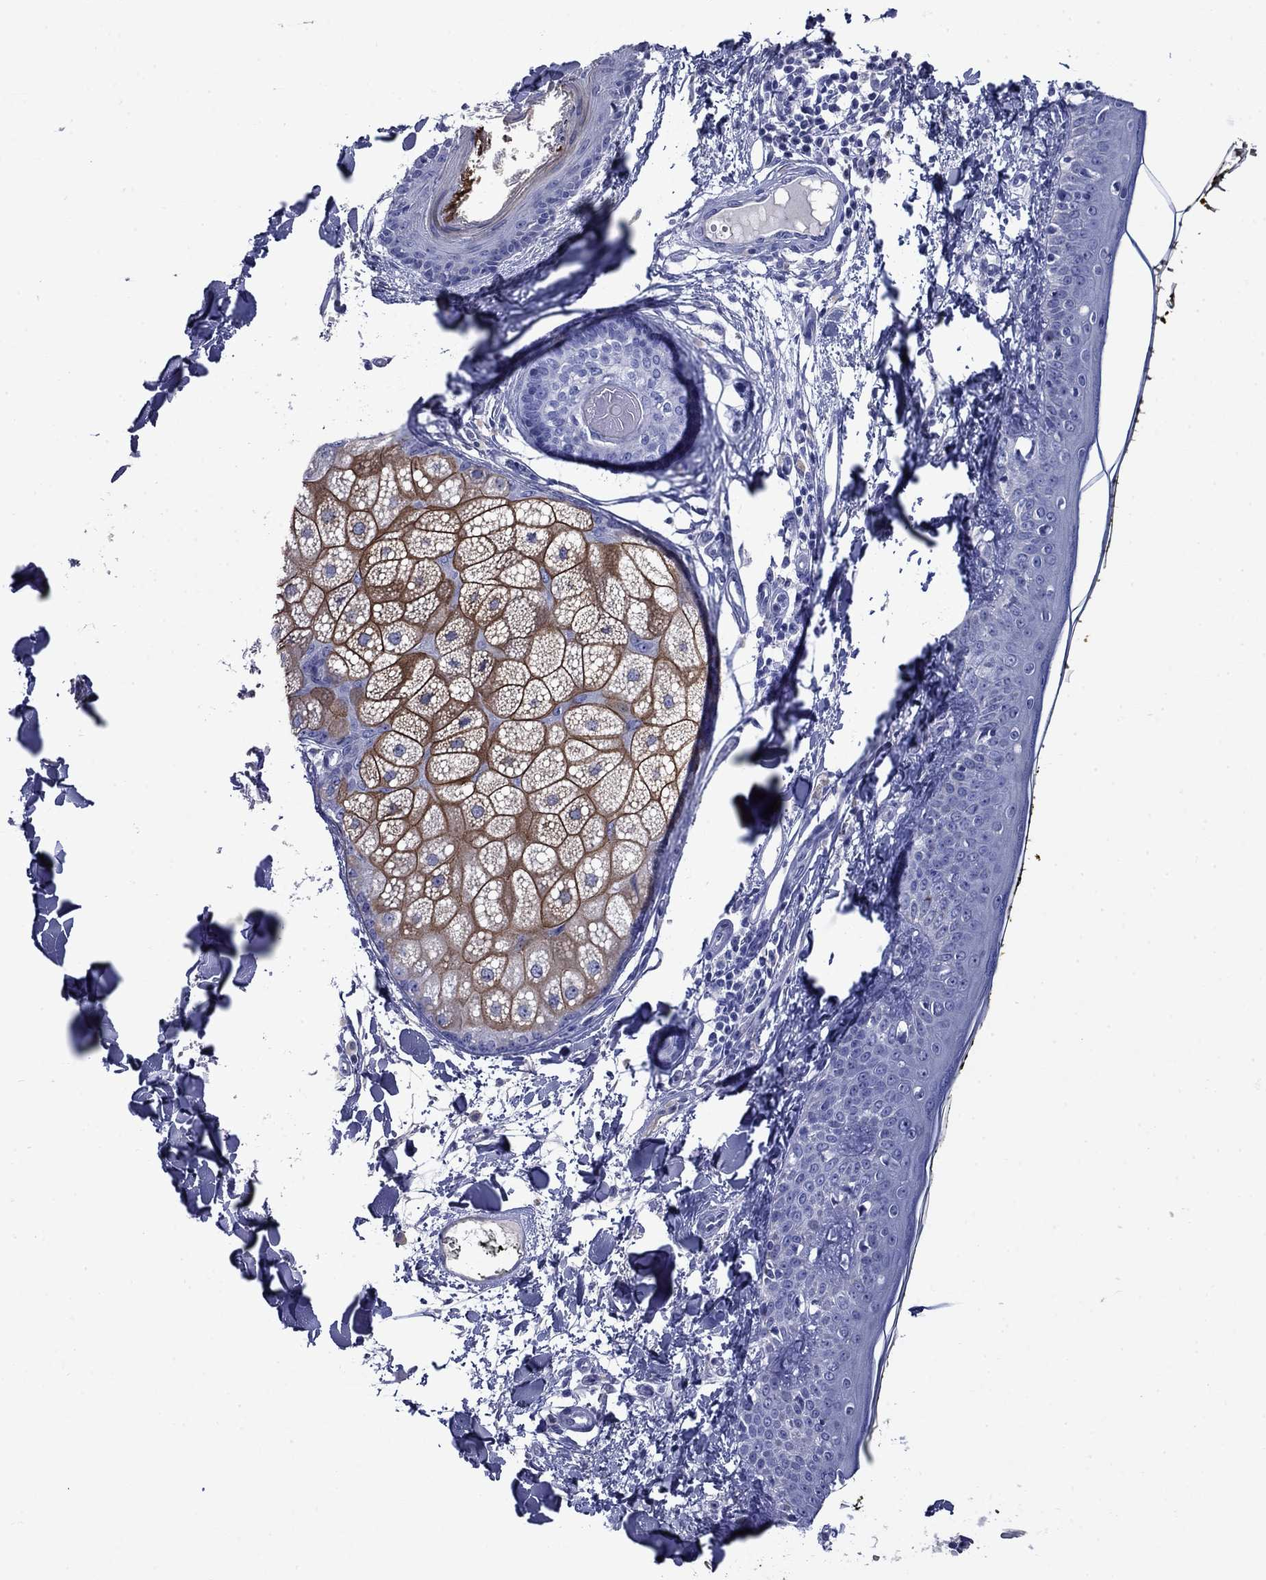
{"staining": {"intensity": "negative", "quantity": "none", "location": "none"}, "tissue": "skin", "cell_type": "Fibroblasts", "image_type": "normal", "snomed": [{"axis": "morphology", "description": "Normal tissue, NOS"}, {"axis": "topography", "description": "Skin"}], "caption": "DAB (3,3'-diaminobenzidine) immunohistochemical staining of unremarkable human skin displays no significant staining in fibroblasts. (Immunohistochemistry, brightfield microscopy, high magnification).", "gene": "TFR2", "patient": {"sex": "male", "age": 76}}